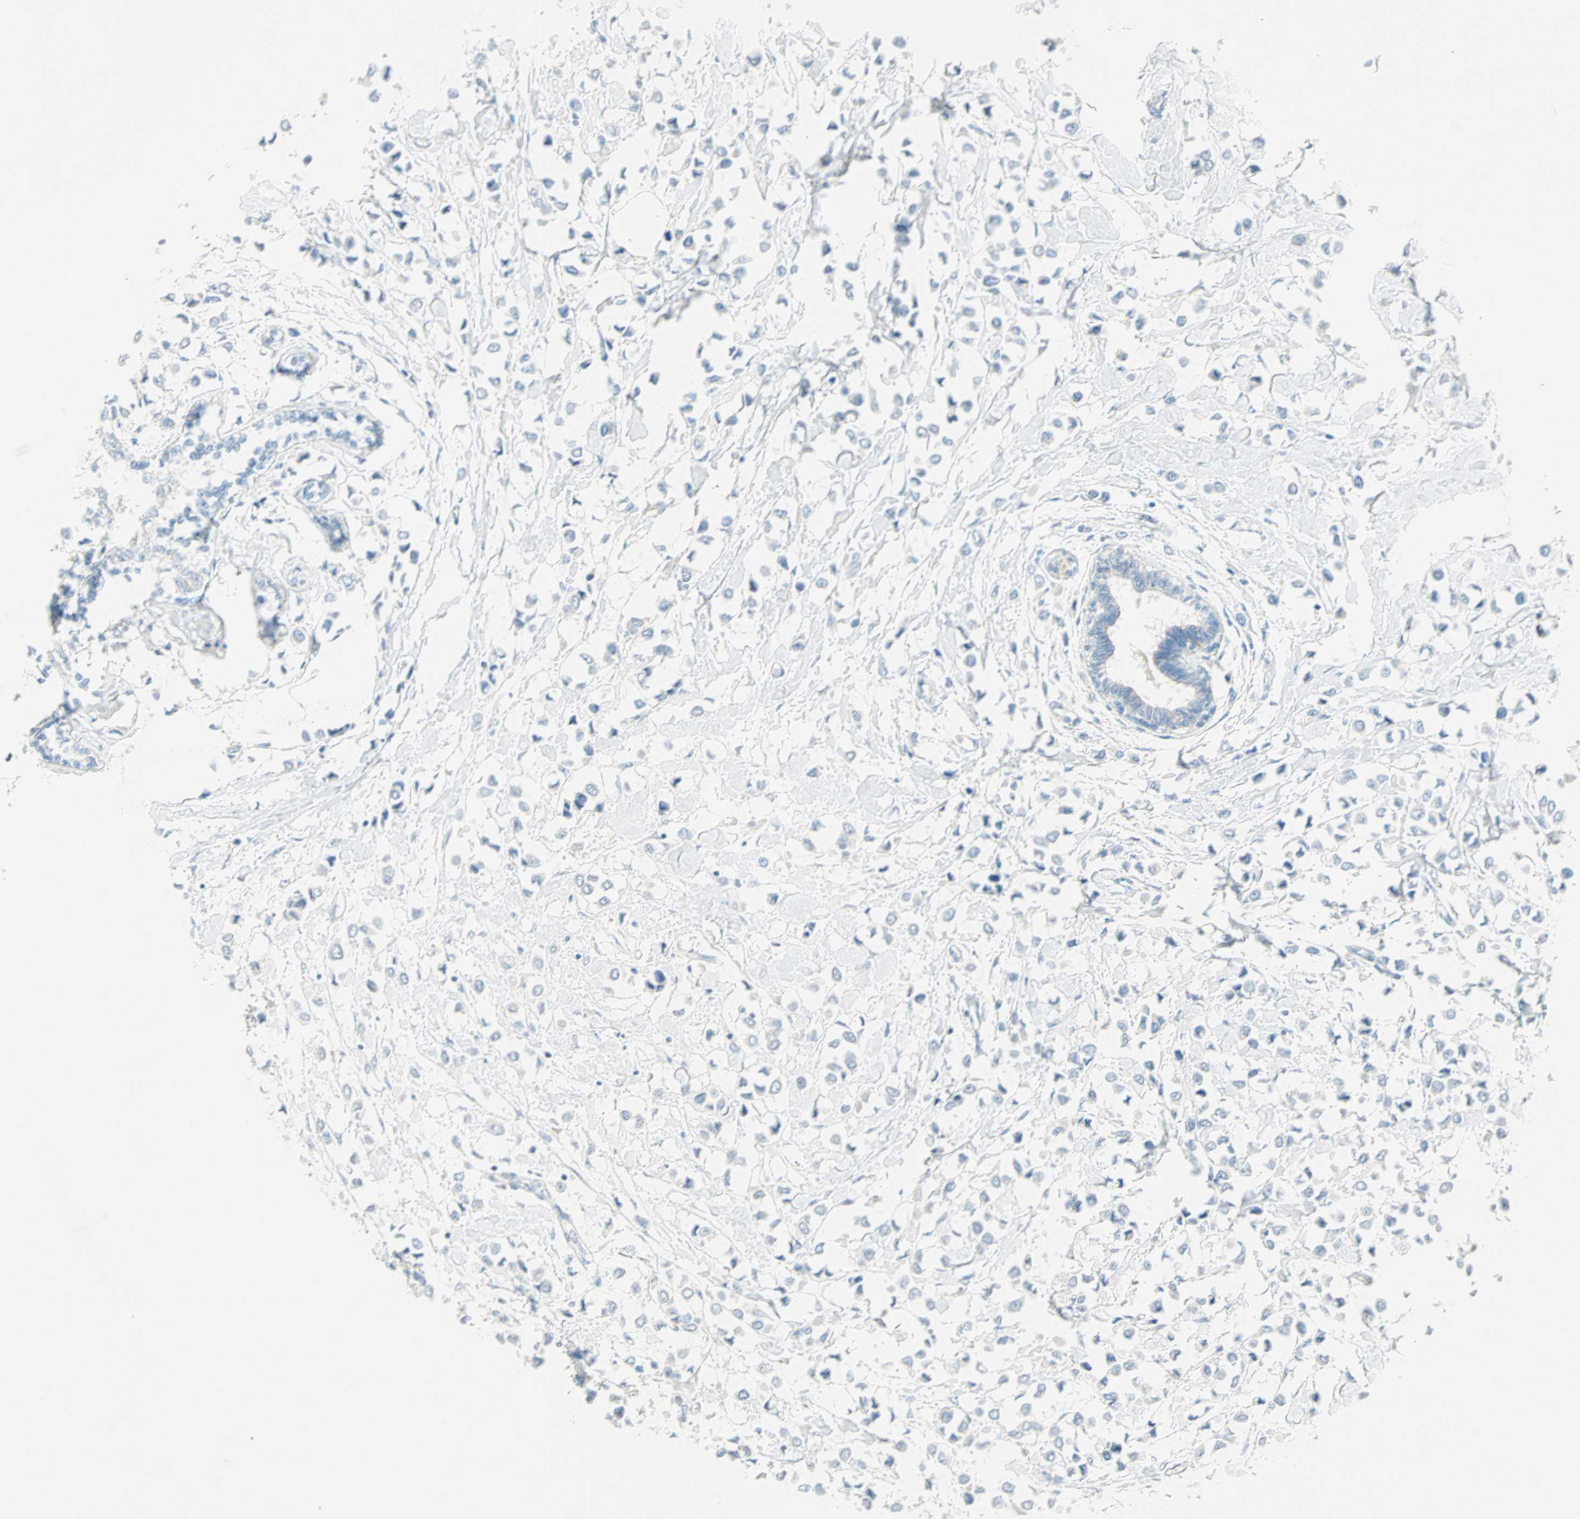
{"staining": {"intensity": "negative", "quantity": "none", "location": "none"}, "tissue": "breast cancer", "cell_type": "Tumor cells", "image_type": "cancer", "snomed": [{"axis": "morphology", "description": "Lobular carcinoma"}, {"axis": "topography", "description": "Breast"}], "caption": "High power microscopy histopathology image of an IHC photomicrograph of breast cancer (lobular carcinoma), revealing no significant staining in tumor cells.", "gene": "SULT1C2", "patient": {"sex": "female", "age": 51}}